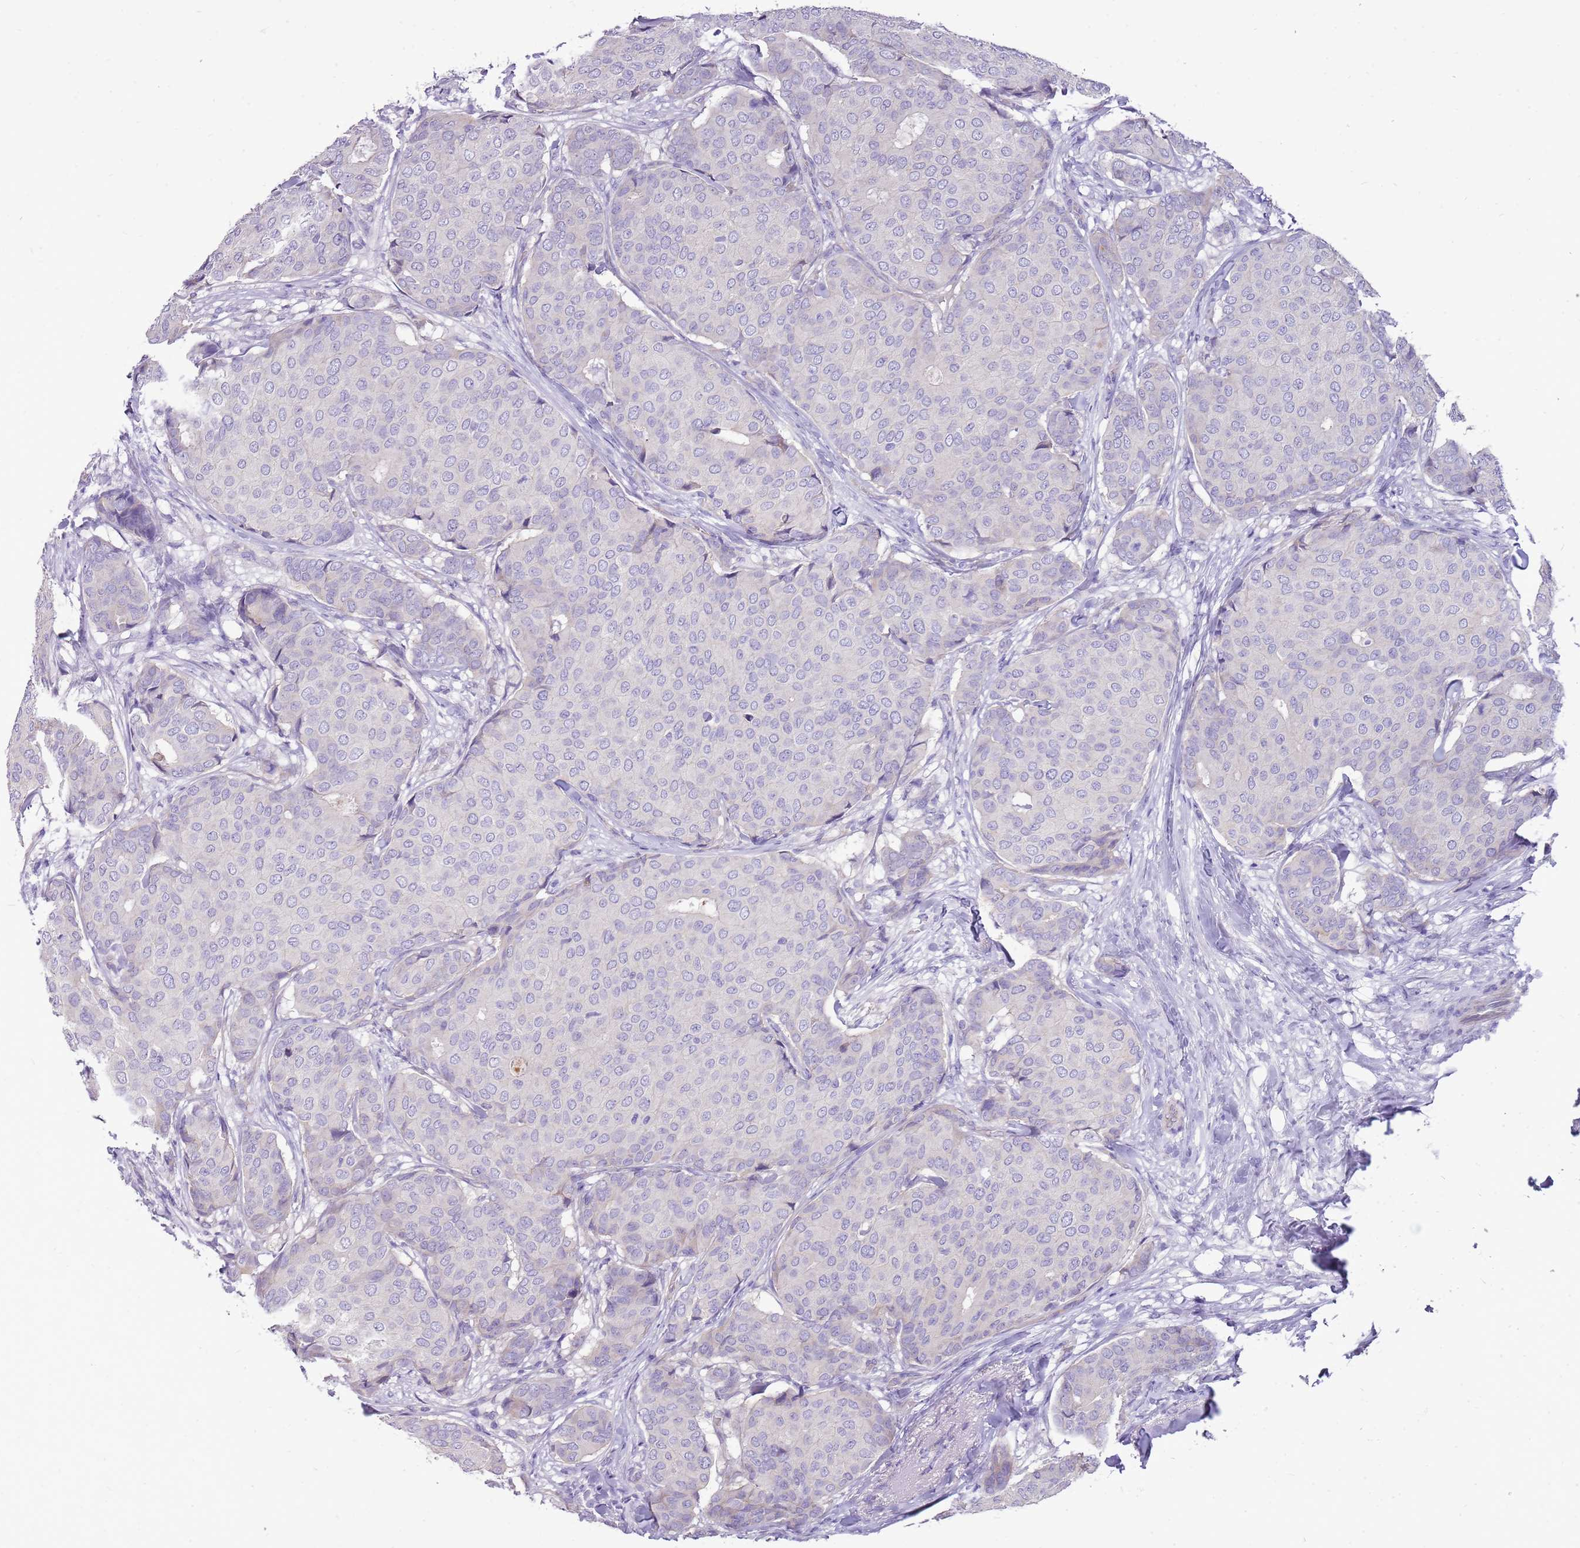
{"staining": {"intensity": "negative", "quantity": "none", "location": "none"}, "tissue": "breast cancer", "cell_type": "Tumor cells", "image_type": "cancer", "snomed": [{"axis": "morphology", "description": "Duct carcinoma"}, {"axis": "topography", "description": "Breast"}], "caption": "The histopathology image reveals no significant expression in tumor cells of breast infiltrating ductal carcinoma.", "gene": "NTN4", "patient": {"sex": "female", "age": 75}}